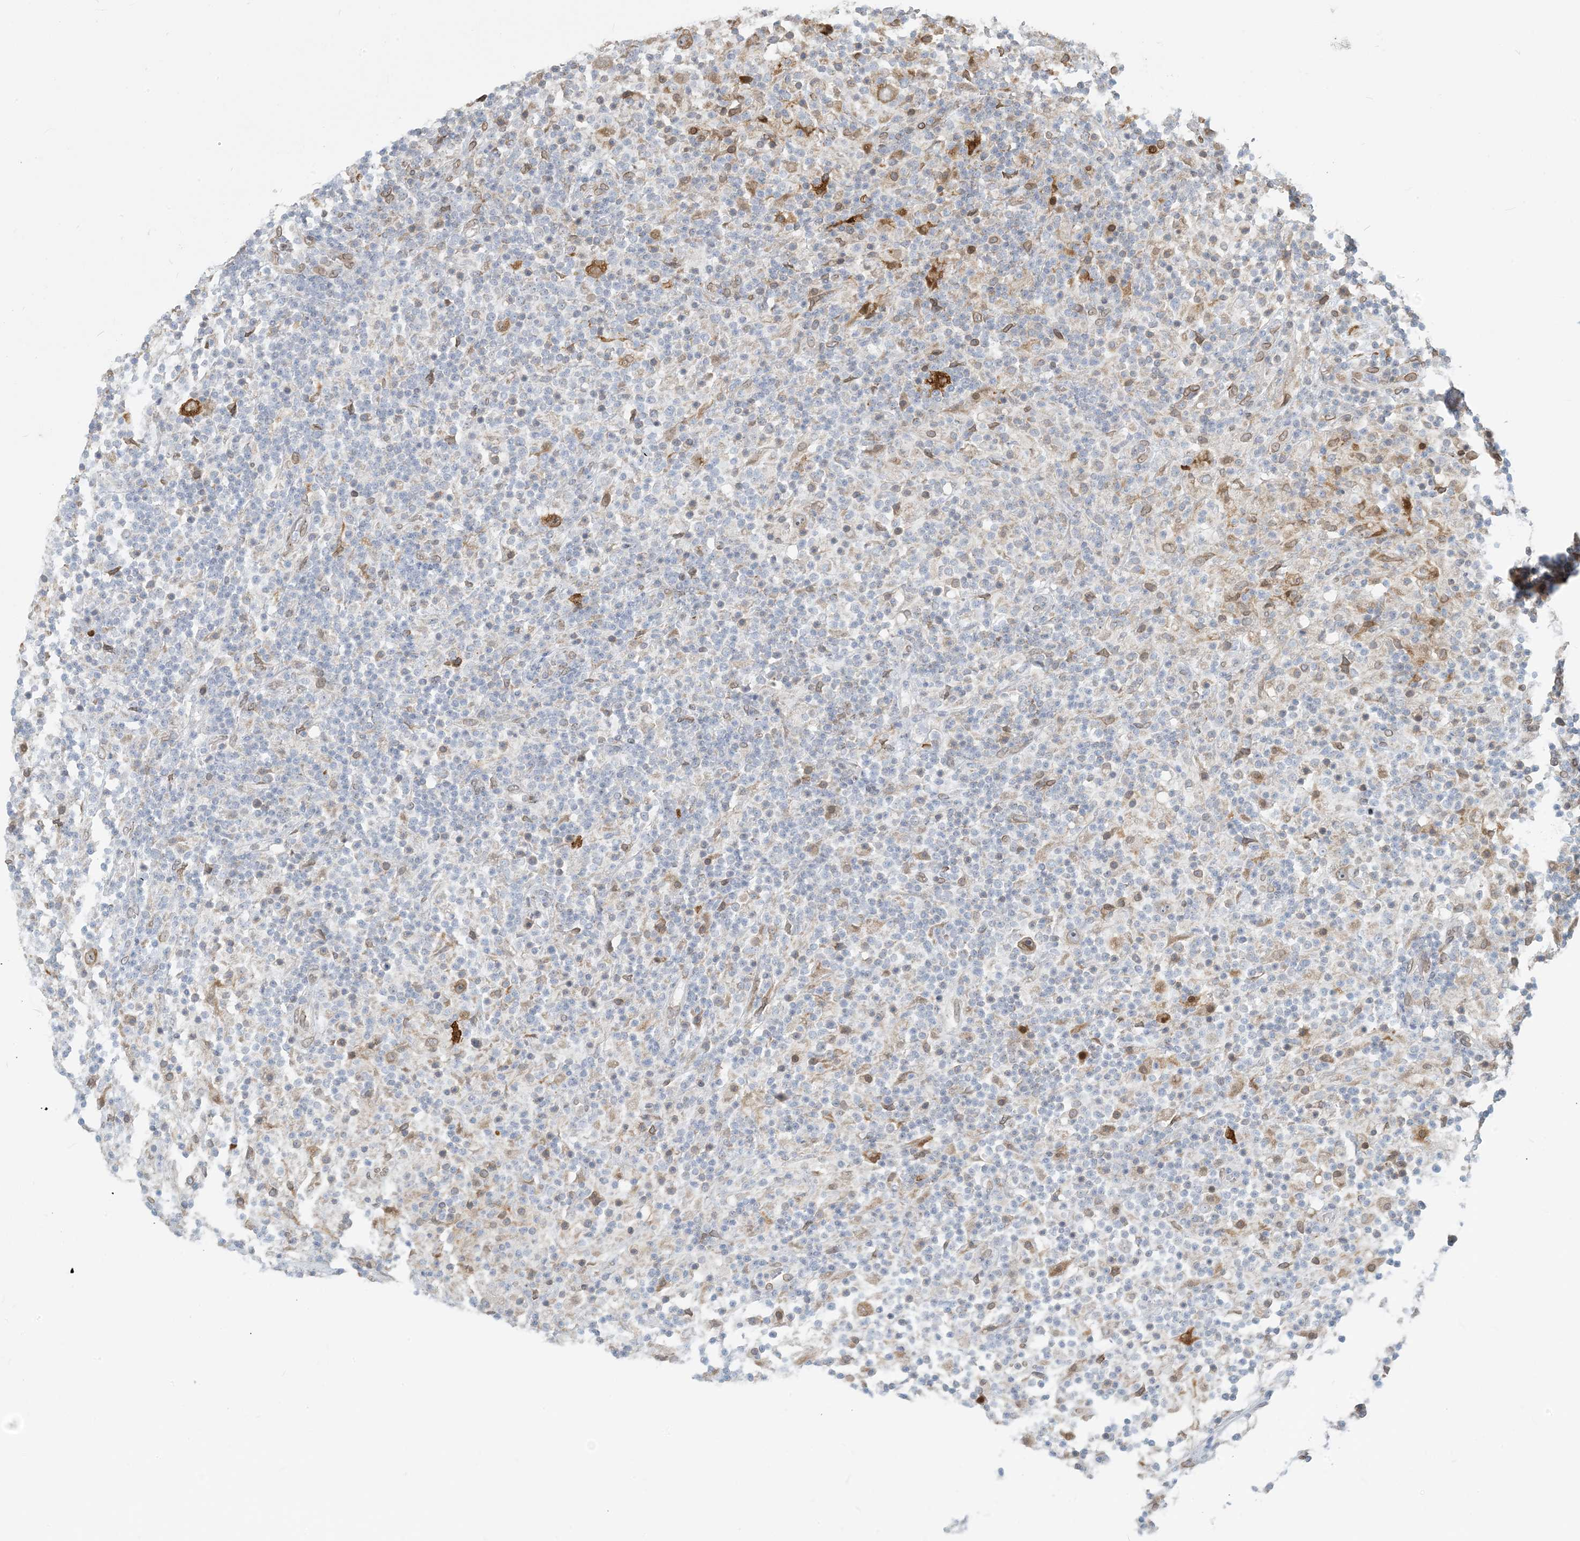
{"staining": {"intensity": "moderate", "quantity": "25%-75%", "location": "cytoplasmic/membranous,nuclear"}, "tissue": "lymphoma", "cell_type": "Tumor cells", "image_type": "cancer", "snomed": [{"axis": "morphology", "description": "Hodgkin's disease, NOS"}, {"axis": "topography", "description": "Lymph node"}], "caption": "IHC image of neoplastic tissue: lymphoma stained using immunohistochemistry demonstrates medium levels of moderate protein expression localized specifically in the cytoplasmic/membranous and nuclear of tumor cells, appearing as a cytoplasmic/membranous and nuclear brown color.", "gene": "WWP1", "patient": {"sex": "male", "age": 70}}